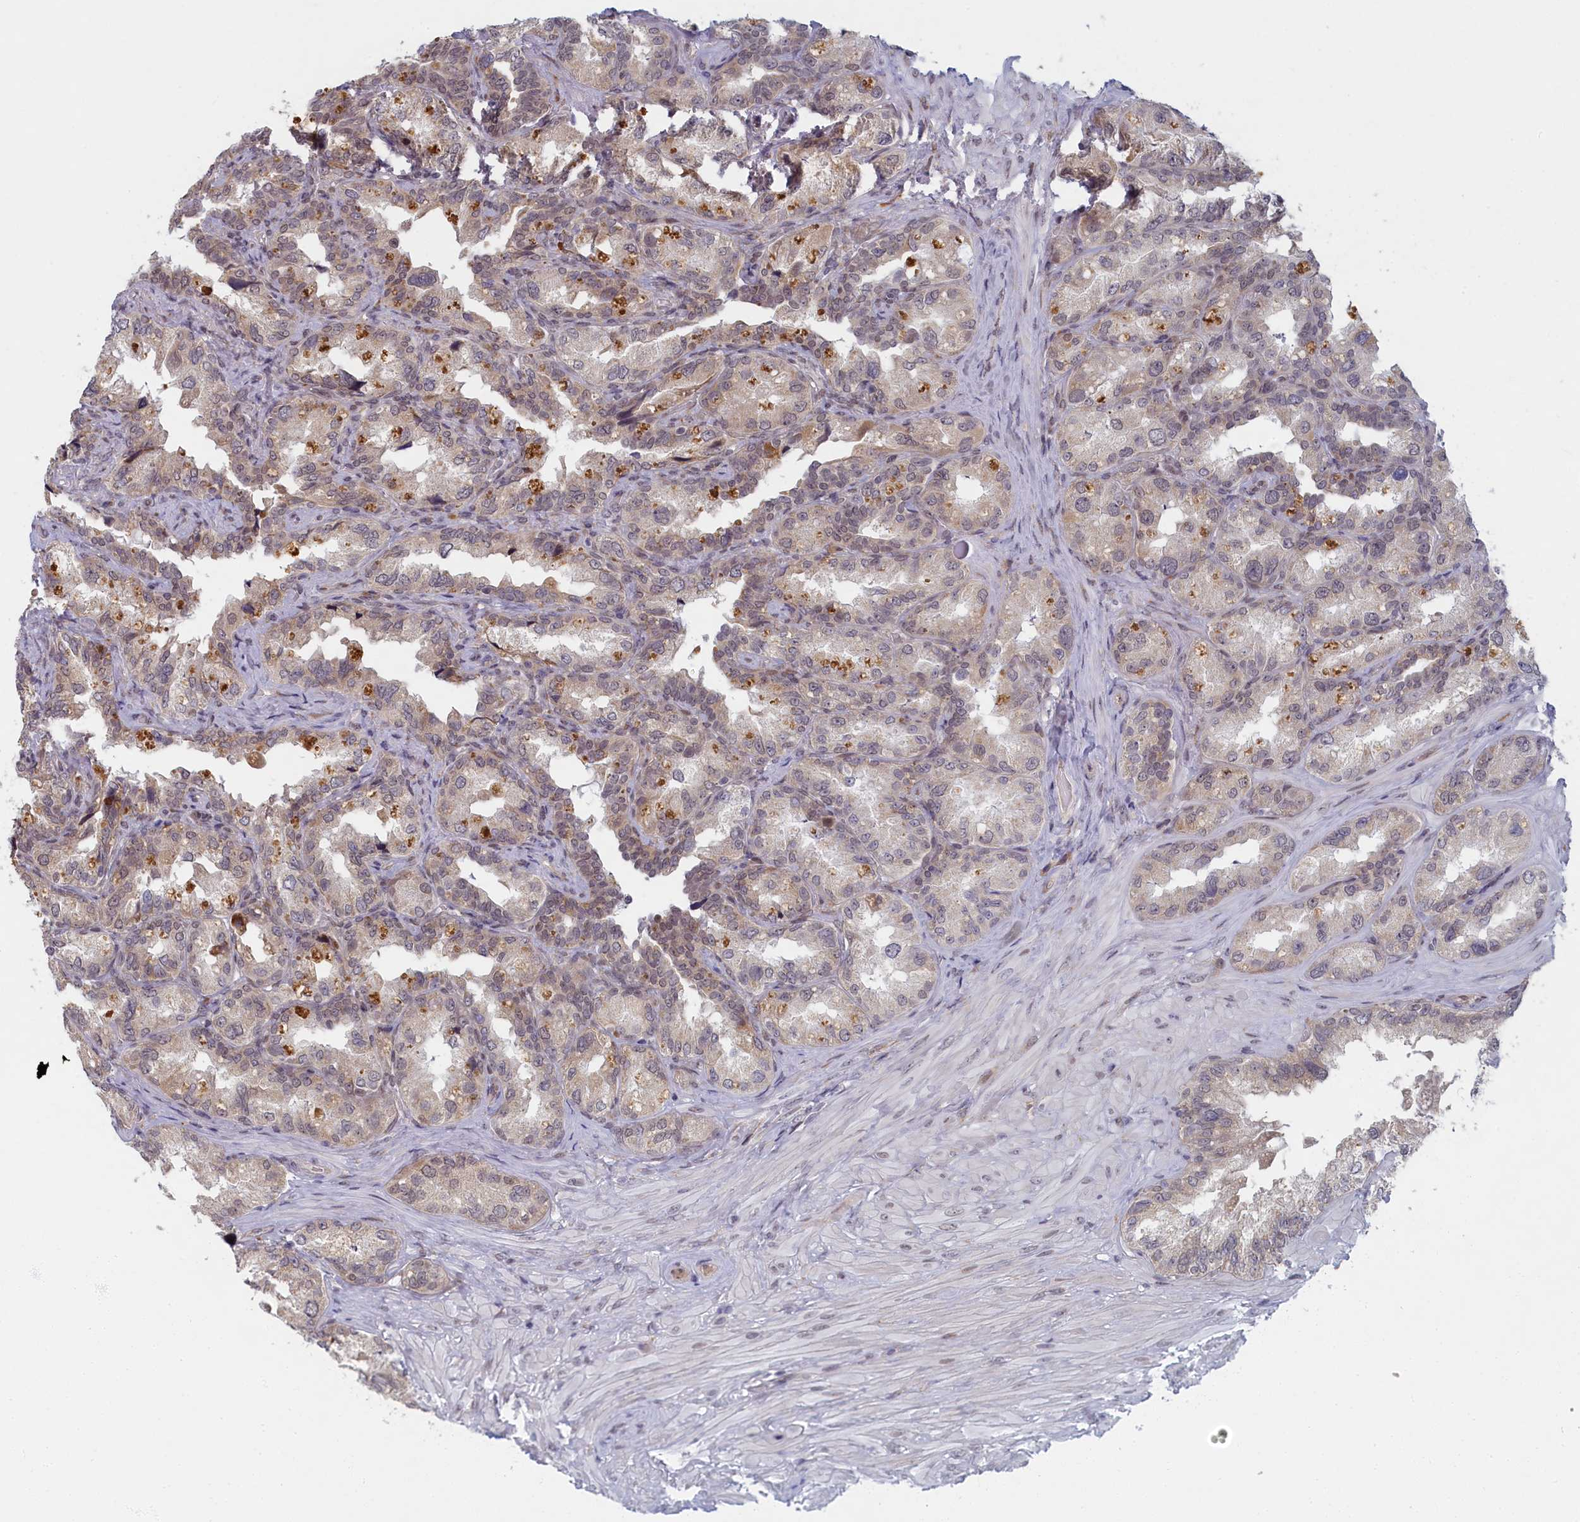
{"staining": {"intensity": "weak", "quantity": "<25%", "location": "cytoplasmic/membranous"}, "tissue": "seminal vesicle", "cell_type": "Glandular cells", "image_type": "normal", "snomed": [{"axis": "morphology", "description": "Normal tissue, NOS"}, {"axis": "topography", "description": "Seminal veicle"}, {"axis": "topography", "description": "Peripheral nerve tissue"}], "caption": "This is an immunohistochemistry histopathology image of unremarkable seminal vesicle. There is no expression in glandular cells.", "gene": "DNAJC17", "patient": {"sex": "male", "age": 67}}